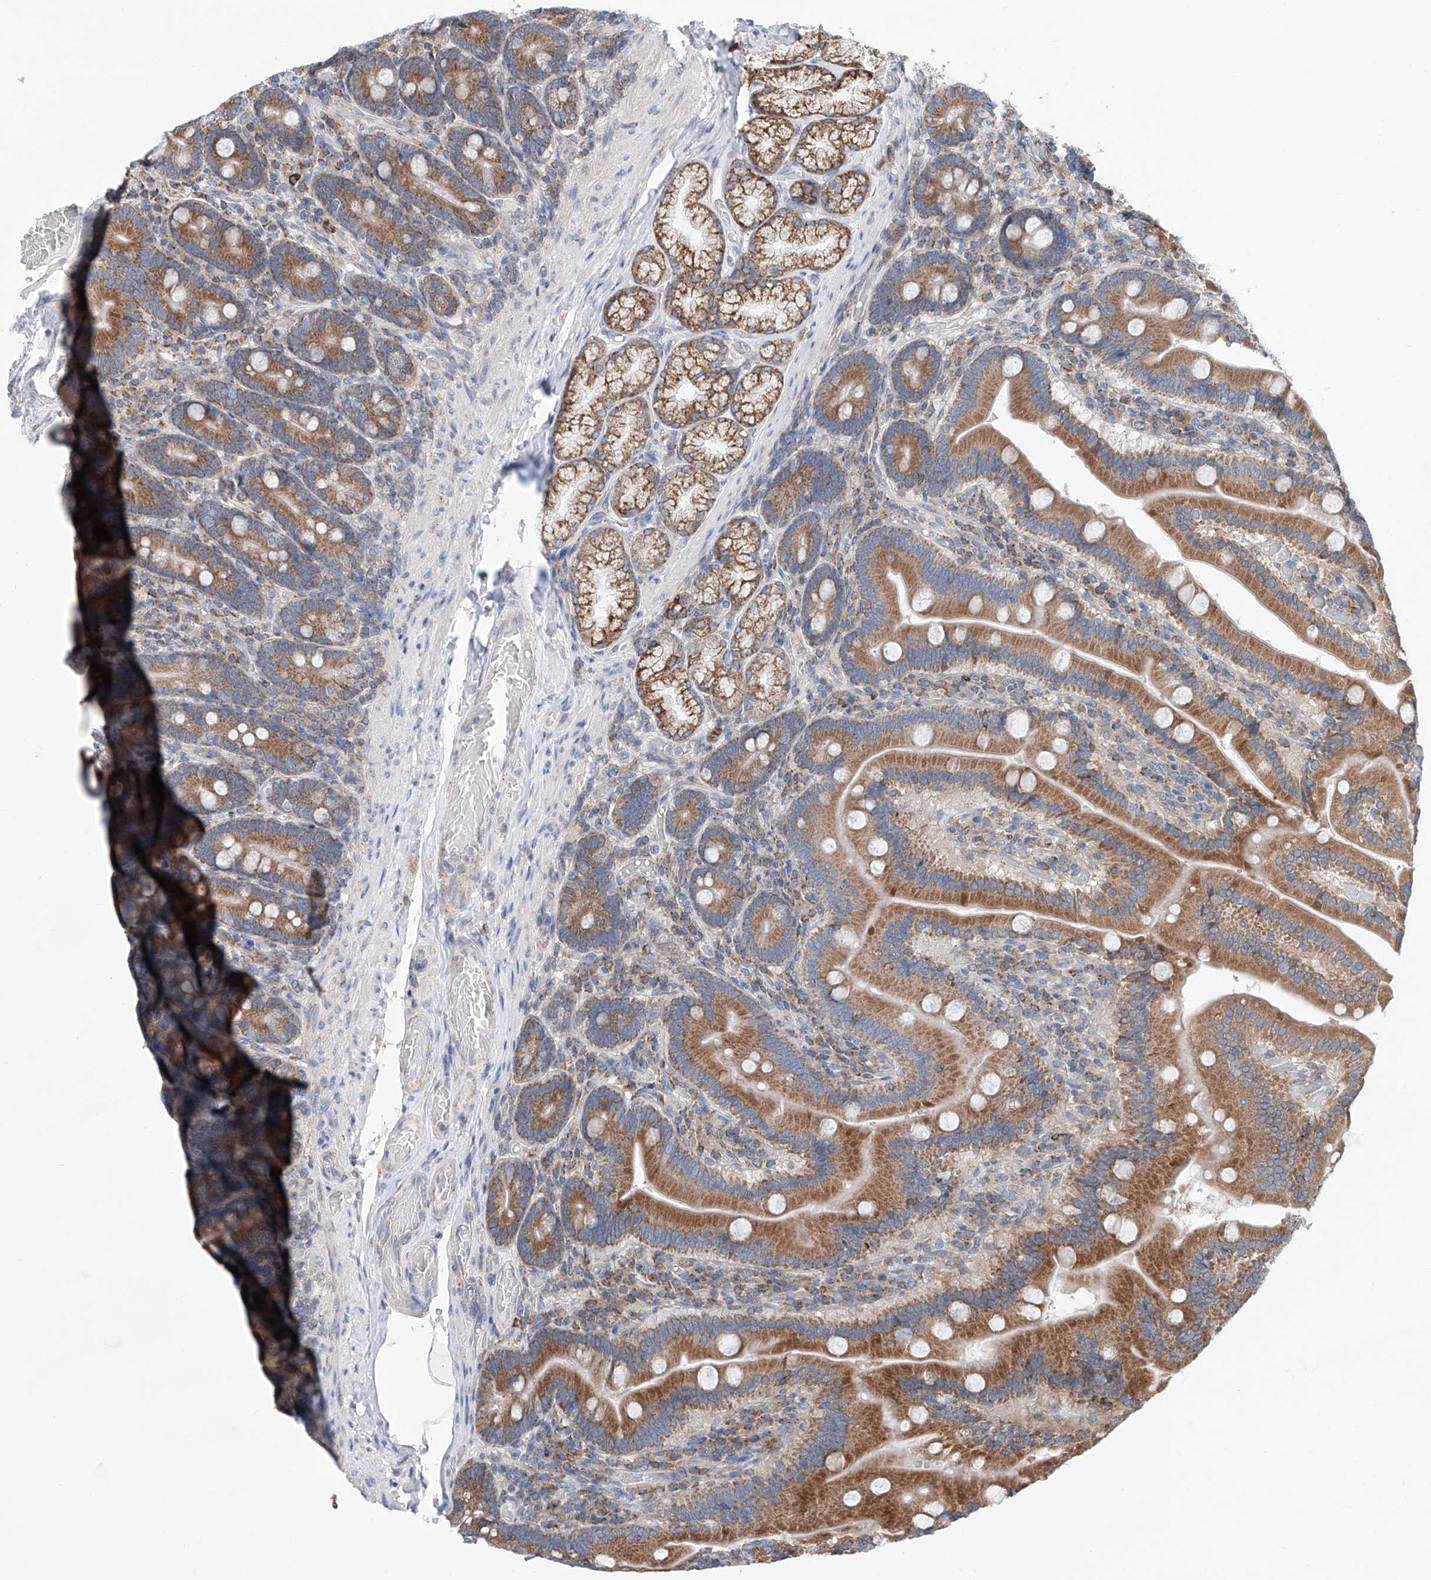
{"staining": {"intensity": "moderate", "quantity": ">75%", "location": "cytoplasmic/membranous"}, "tissue": "duodenum", "cell_type": "Glandular cells", "image_type": "normal", "snomed": [{"axis": "morphology", "description": "Normal tissue, NOS"}, {"axis": "topography", "description": "Duodenum"}], "caption": "High-power microscopy captured an IHC micrograph of normal duodenum, revealing moderate cytoplasmic/membranous staining in about >75% of glandular cells.", "gene": "MAD2L1", "patient": {"sex": "female", "age": 62}}